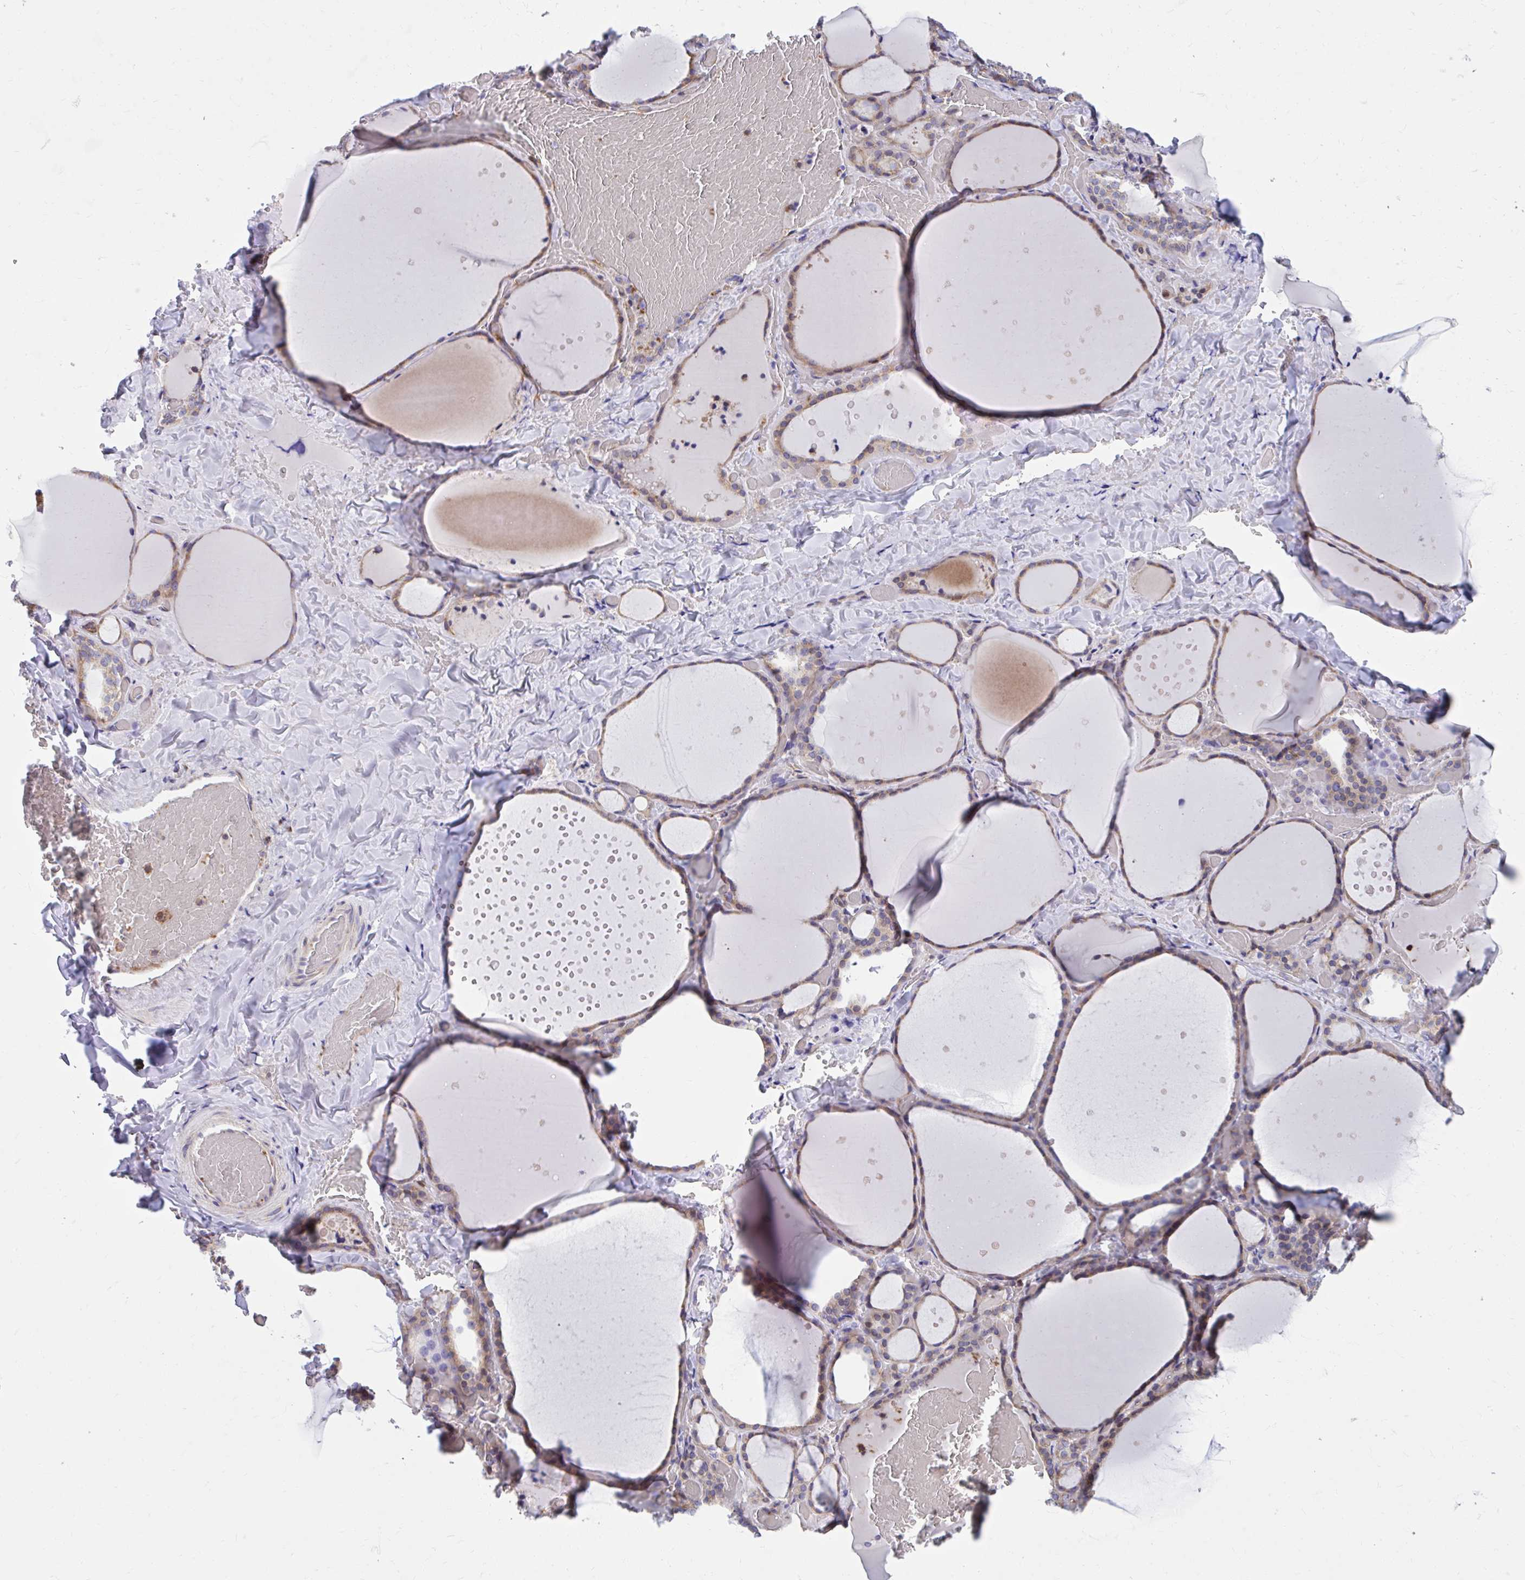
{"staining": {"intensity": "weak", "quantity": "25%-75%", "location": "cytoplasmic/membranous"}, "tissue": "thyroid gland", "cell_type": "Glandular cells", "image_type": "normal", "snomed": [{"axis": "morphology", "description": "Normal tissue, NOS"}, {"axis": "topography", "description": "Thyroid gland"}], "caption": "Immunohistochemistry of normal human thyroid gland shows low levels of weak cytoplasmic/membranous expression in about 25%-75% of glandular cells.", "gene": "ZNF778", "patient": {"sex": "female", "age": 36}}